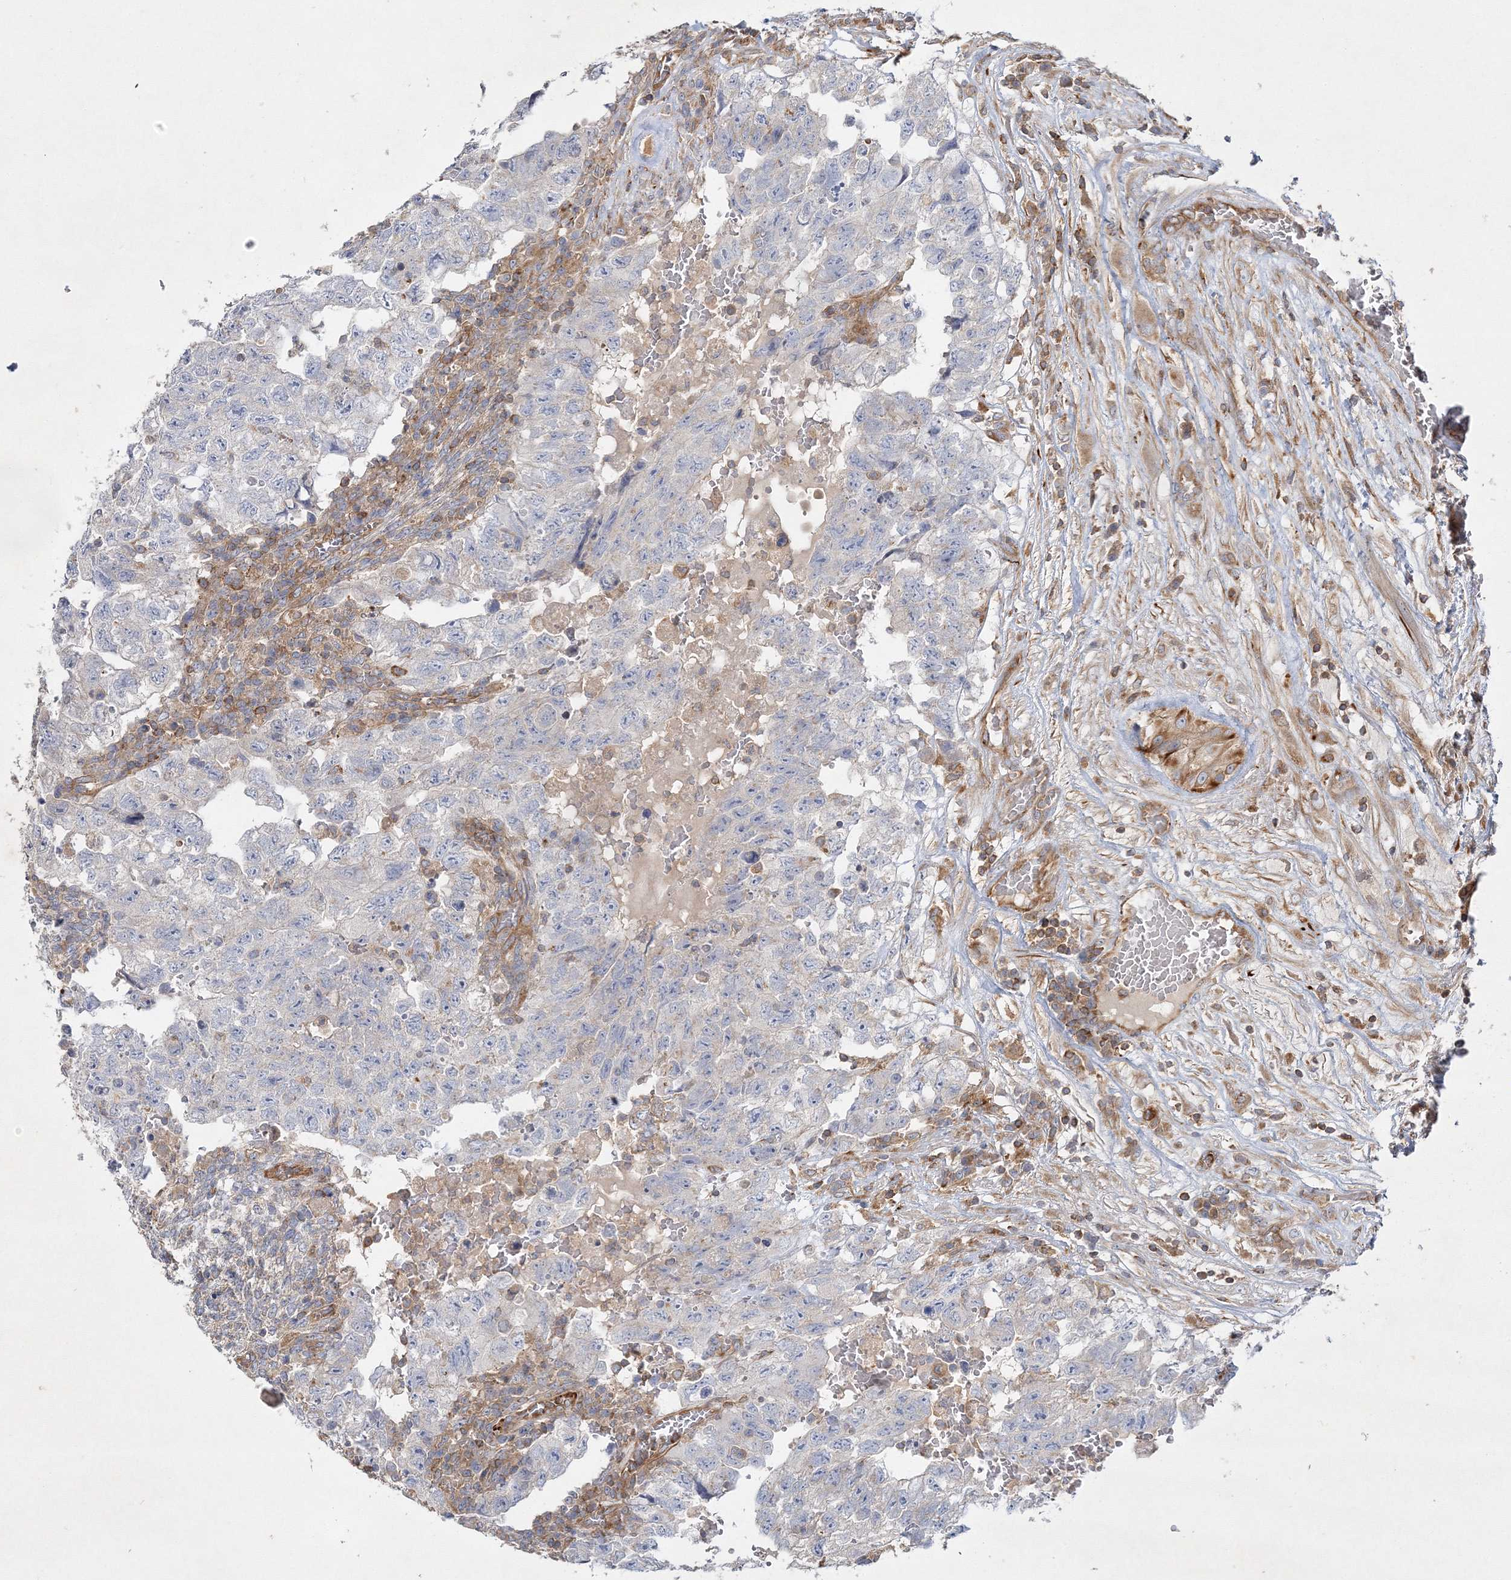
{"staining": {"intensity": "negative", "quantity": "none", "location": "none"}, "tissue": "testis cancer", "cell_type": "Tumor cells", "image_type": "cancer", "snomed": [{"axis": "morphology", "description": "Carcinoma, Embryonal, NOS"}, {"axis": "topography", "description": "Testis"}], "caption": "This is an IHC histopathology image of testis cancer (embryonal carcinoma). There is no staining in tumor cells.", "gene": "WDR37", "patient": {"sex": "male", "age": 36}}